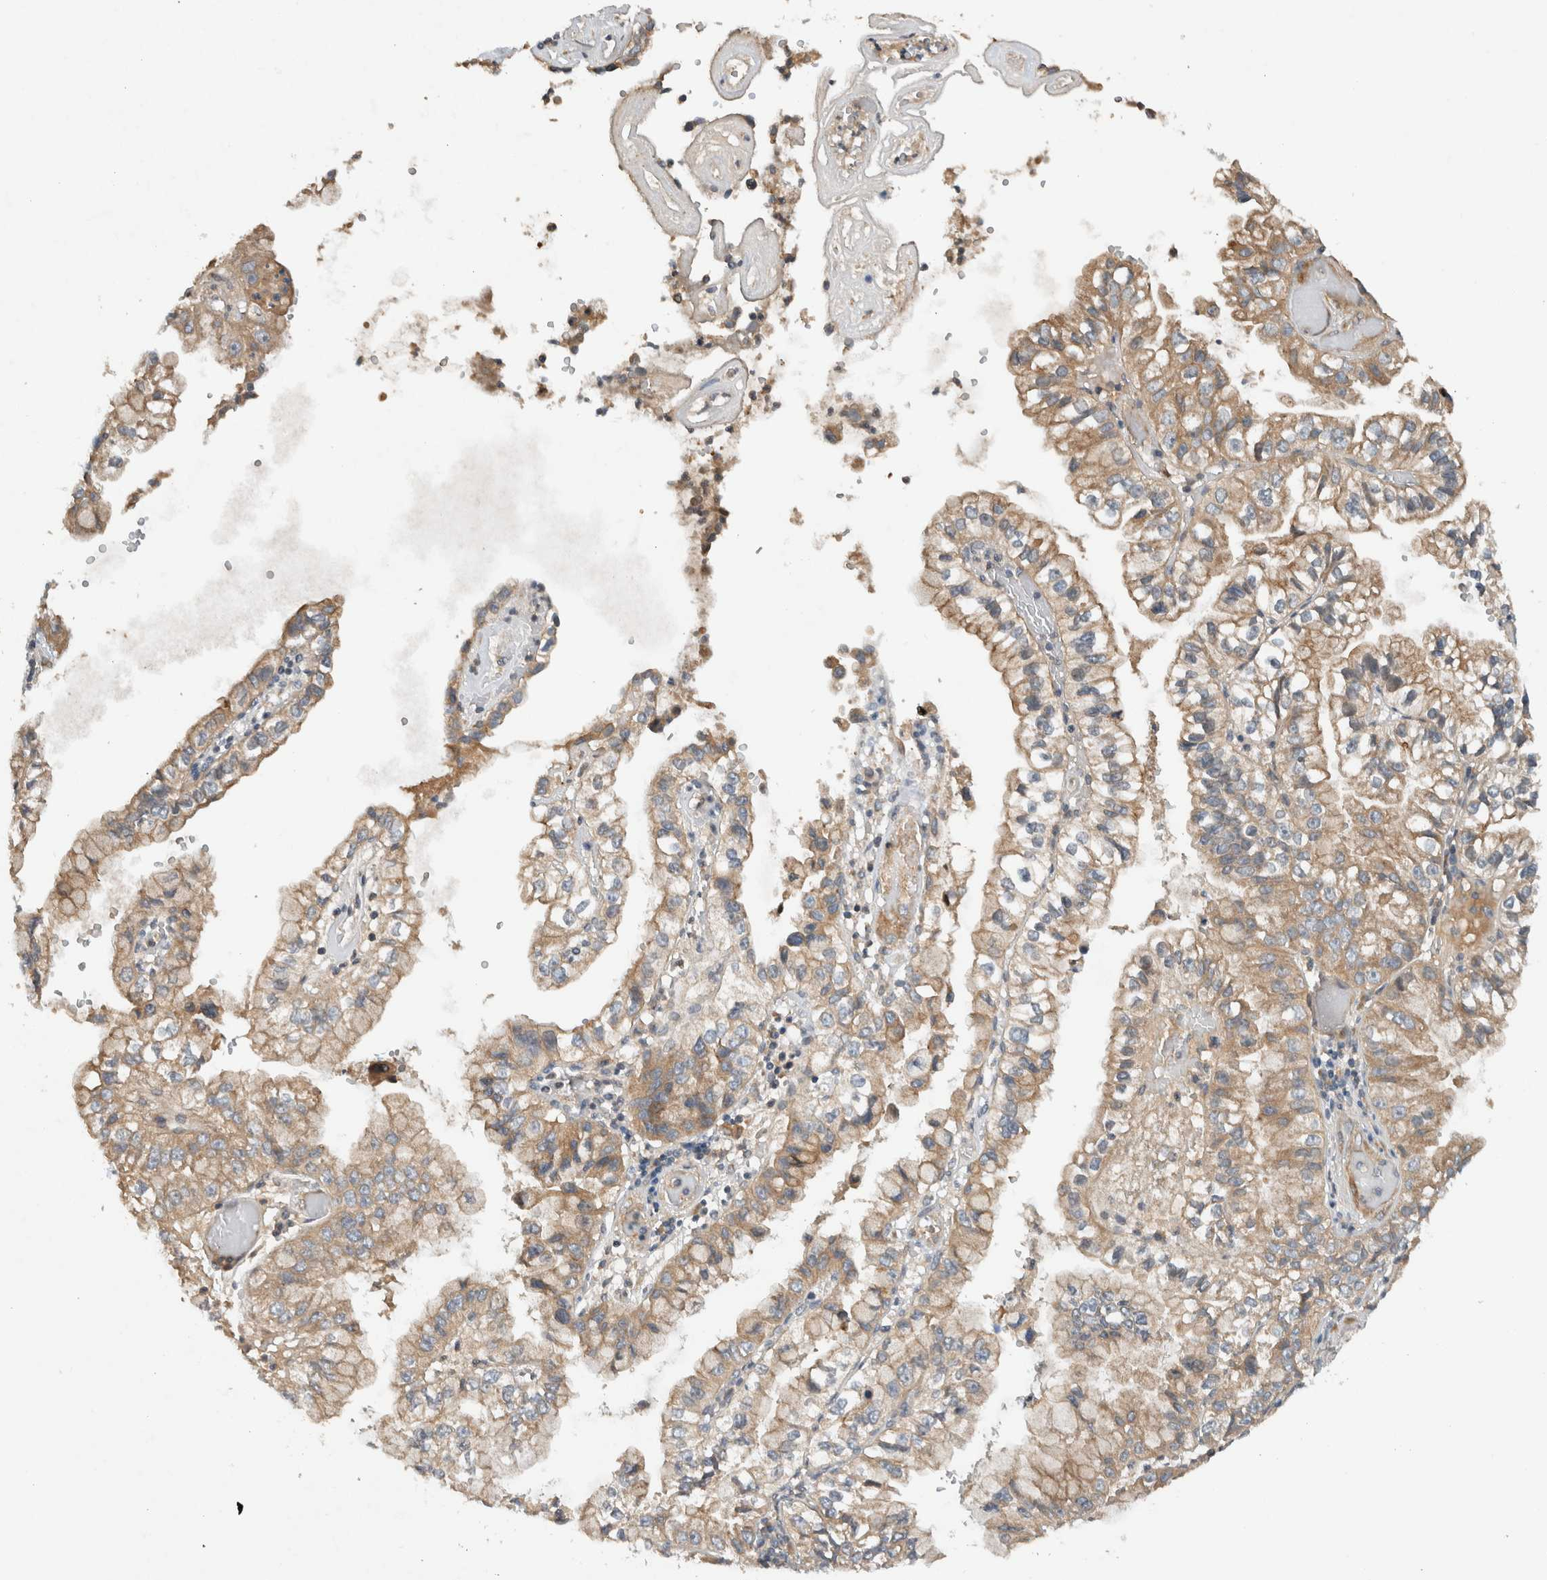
{"staining": {"intensity": "weak", "quantity": ">75%", "location": "cytoplasmic/membranous"}, "tissue": "liver cancer", "cell_type": "Tumor cells", "image_type": "cancer", "snomed": [{"axis": "morphology", "description": "Cholangiocarcinoma"}, {"axis": "topography", "description": "Liver"}], "caption": "Liver cancer stained with a protein marker demonstrates weak staining in tumor cells.", "gene": "ARMC9", "patient": {"sex": "female", "age": 79}}